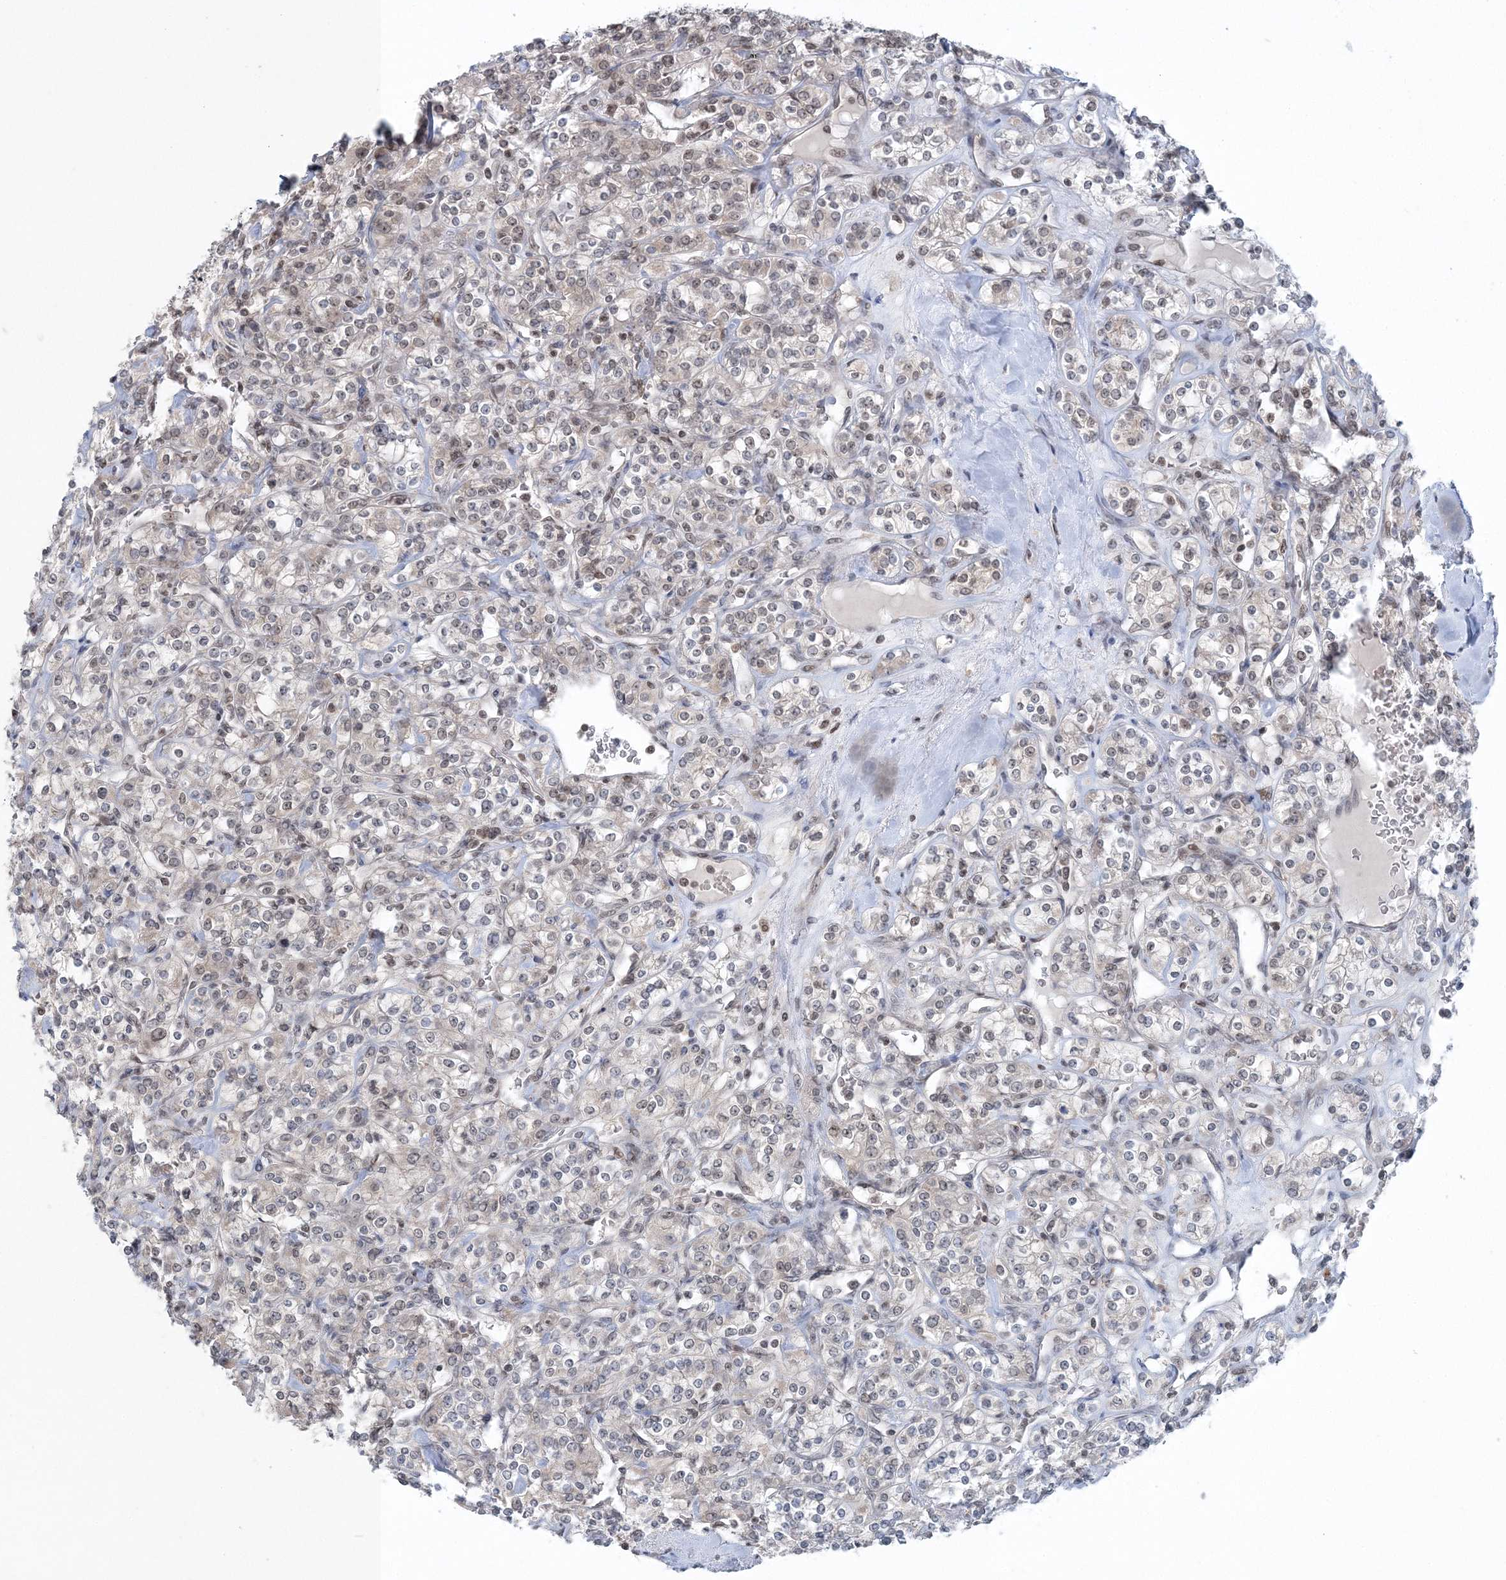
{"staining": {"intensity": "weak", "quantity": "25%-75%", "location": "nuclear"}, "tissue": "renal cancer", "cell_type": "Tumor cells", "image_type": "cancer", "snomed": [{"axis": "morphology", "description": "Adenocarcinoma, NOS"}, {"axis": "topography", "description": "Kidney"}], "caption": "Human renal cancer stained with a brown dye shows weak nuclear positive positivity in about 25%-75% of tumor cells.", "gene": "PDS5A", "patient": {"sex": "male", "age": 77}}